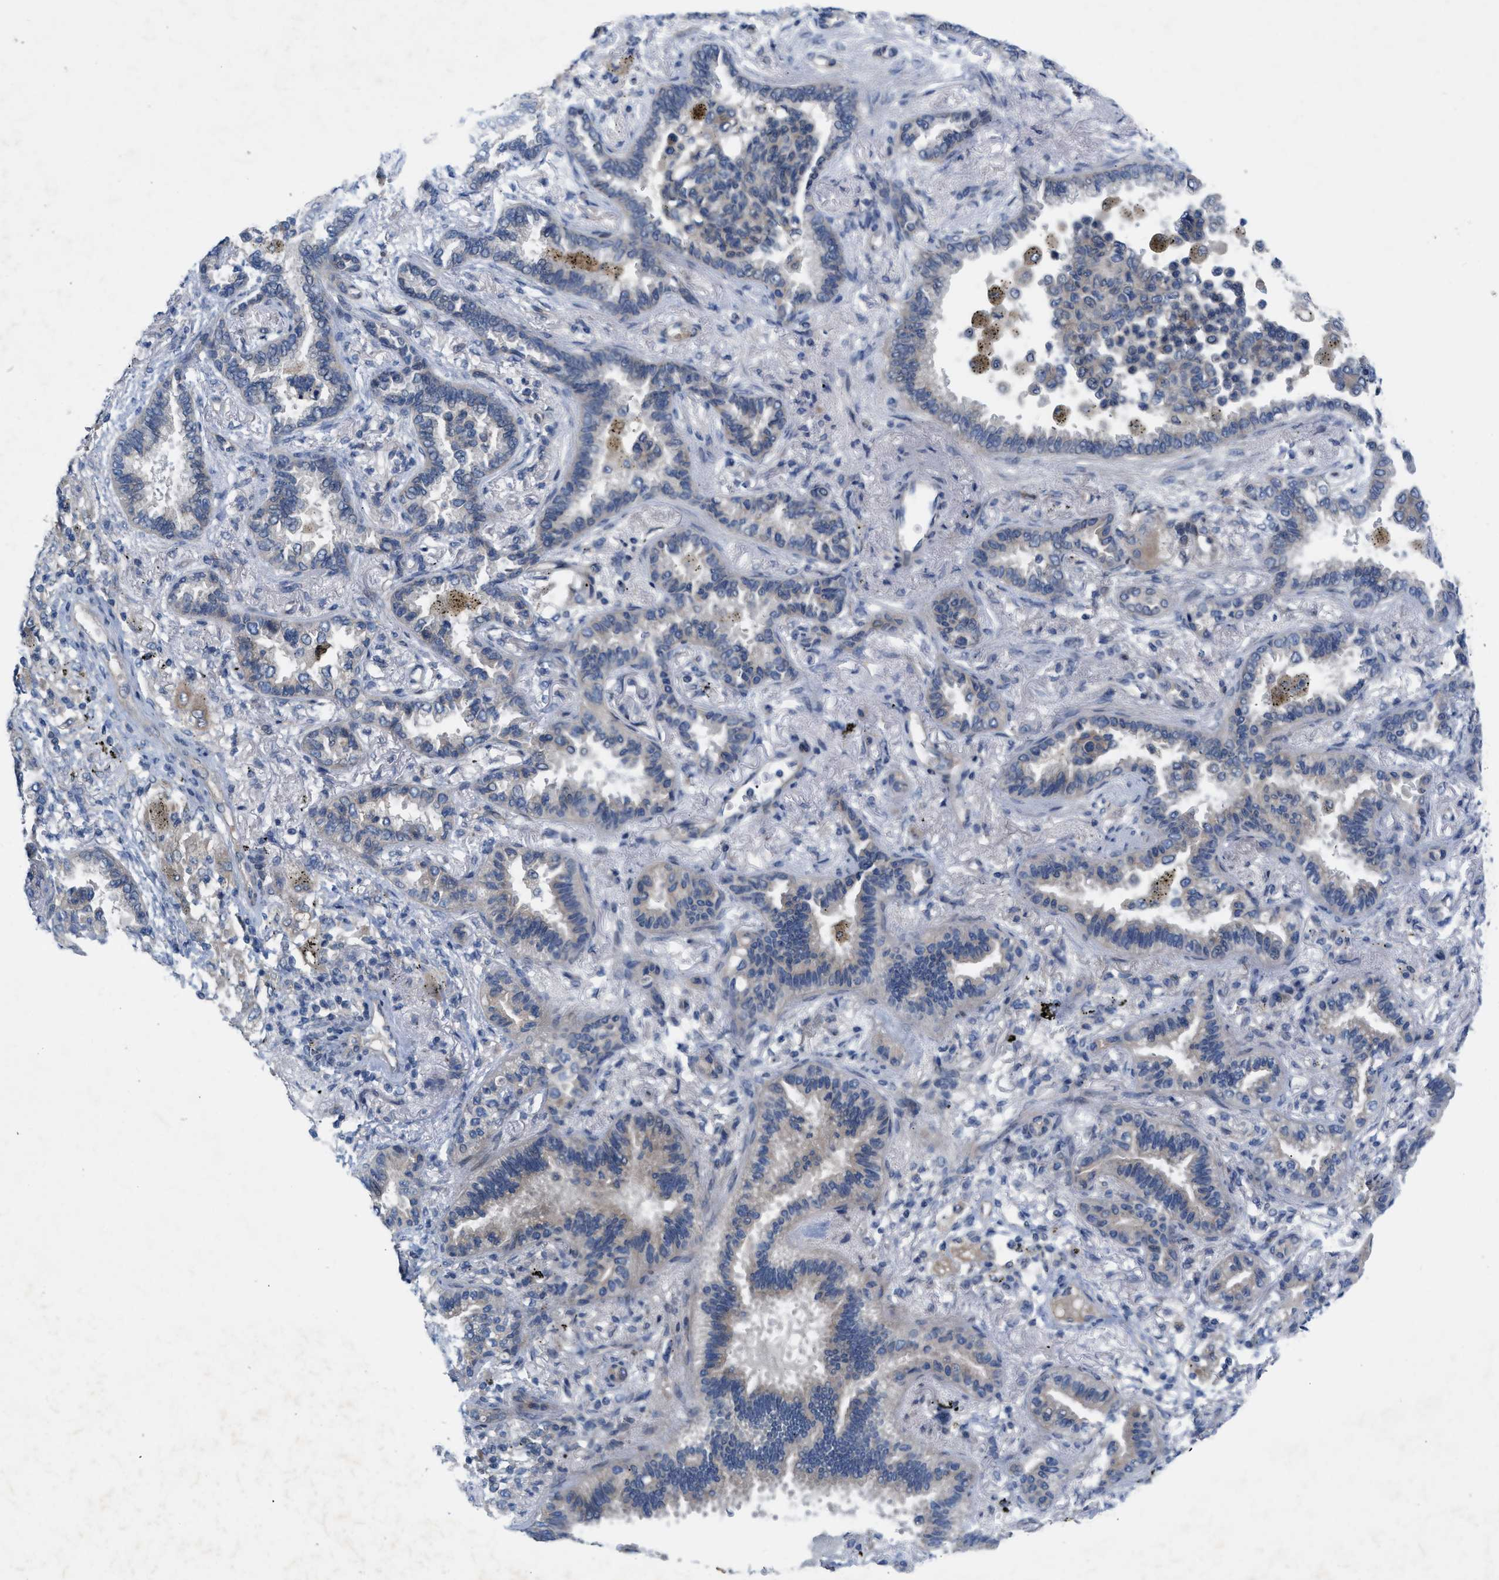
{"staining": {"intensity": "weak", "quantity": "25%-75%", "location": "cytoplasmic/membranous"}, "tissue": "lung cancer", "cell_type": "Tumor cells", "image_type": "cancer", "snomed": [{"axis": "morphology", "description": "Normal tissue, NOS"}, {"axis": "morphology", "description": "Adenocarcinoma, NOS"}, {"axis": "topography", "description": "Lung"}], "caption": "Adenocarcinoma (lung) stained with a brown dye demonstrates weak cytoplasmic/membranous positive expression in approximately 25%-75% of tumor cells.", "gene": "NDEL1", "patient": {"sex": "male", "age": 59}}